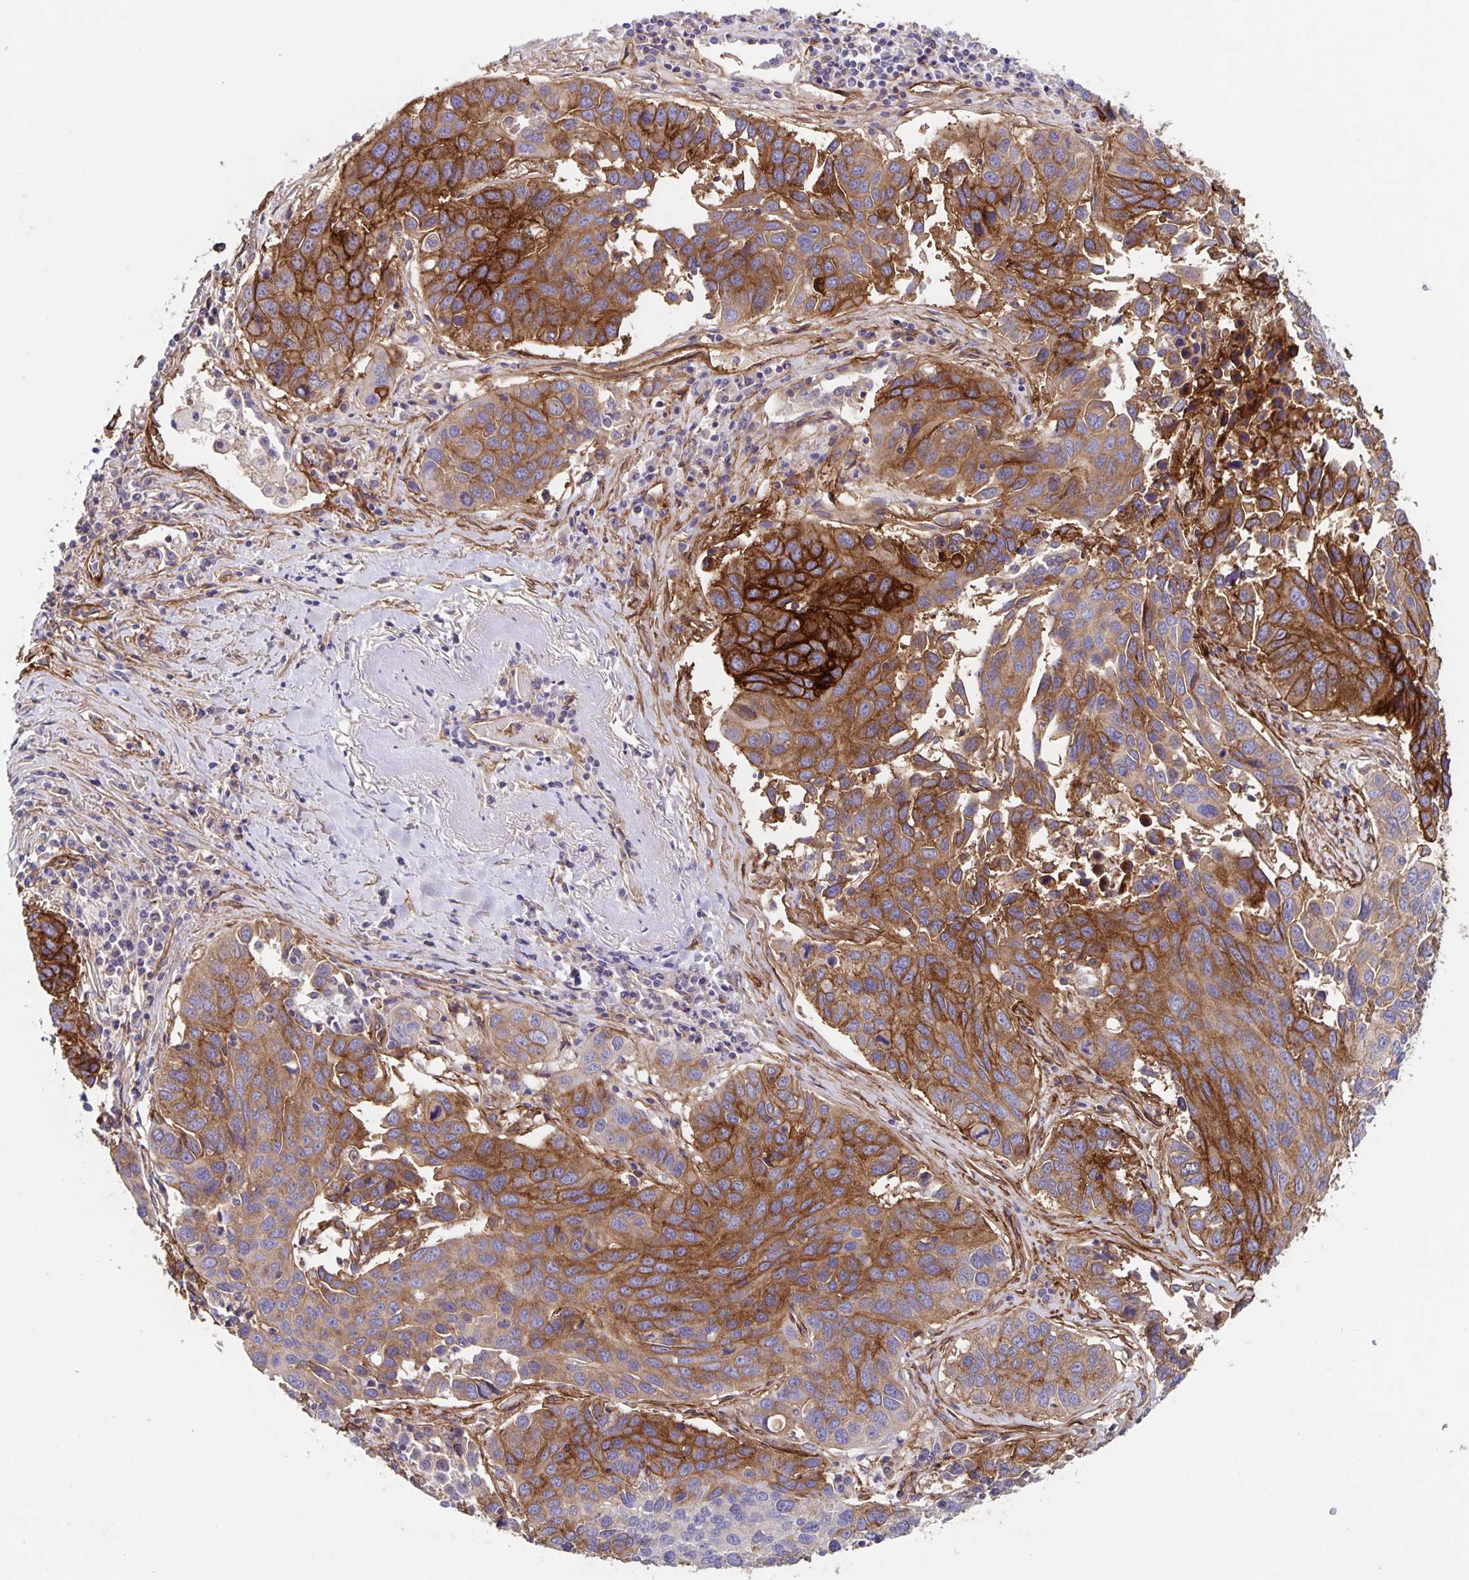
{"staining": {"intensity": "strong", "quantity": ">75%", "location": "cytoplasmic/membranous"}, "tissue": "lung cancer", "cell_type": "Tumor cells", "image_type": "cancer", "snomed": [{"axis": "morphology", "description": "Squamous cell carcinoma, NOS"}, {"axis": "topography", "description": "Lung"}], "caption": "Lung squamous cell carcinoma stained for a protein shows strong cytoplasmic/membranous positivity in tumor cells.", "gene": "ITGA2", "patient": {"sex": "female", "age": 61}}